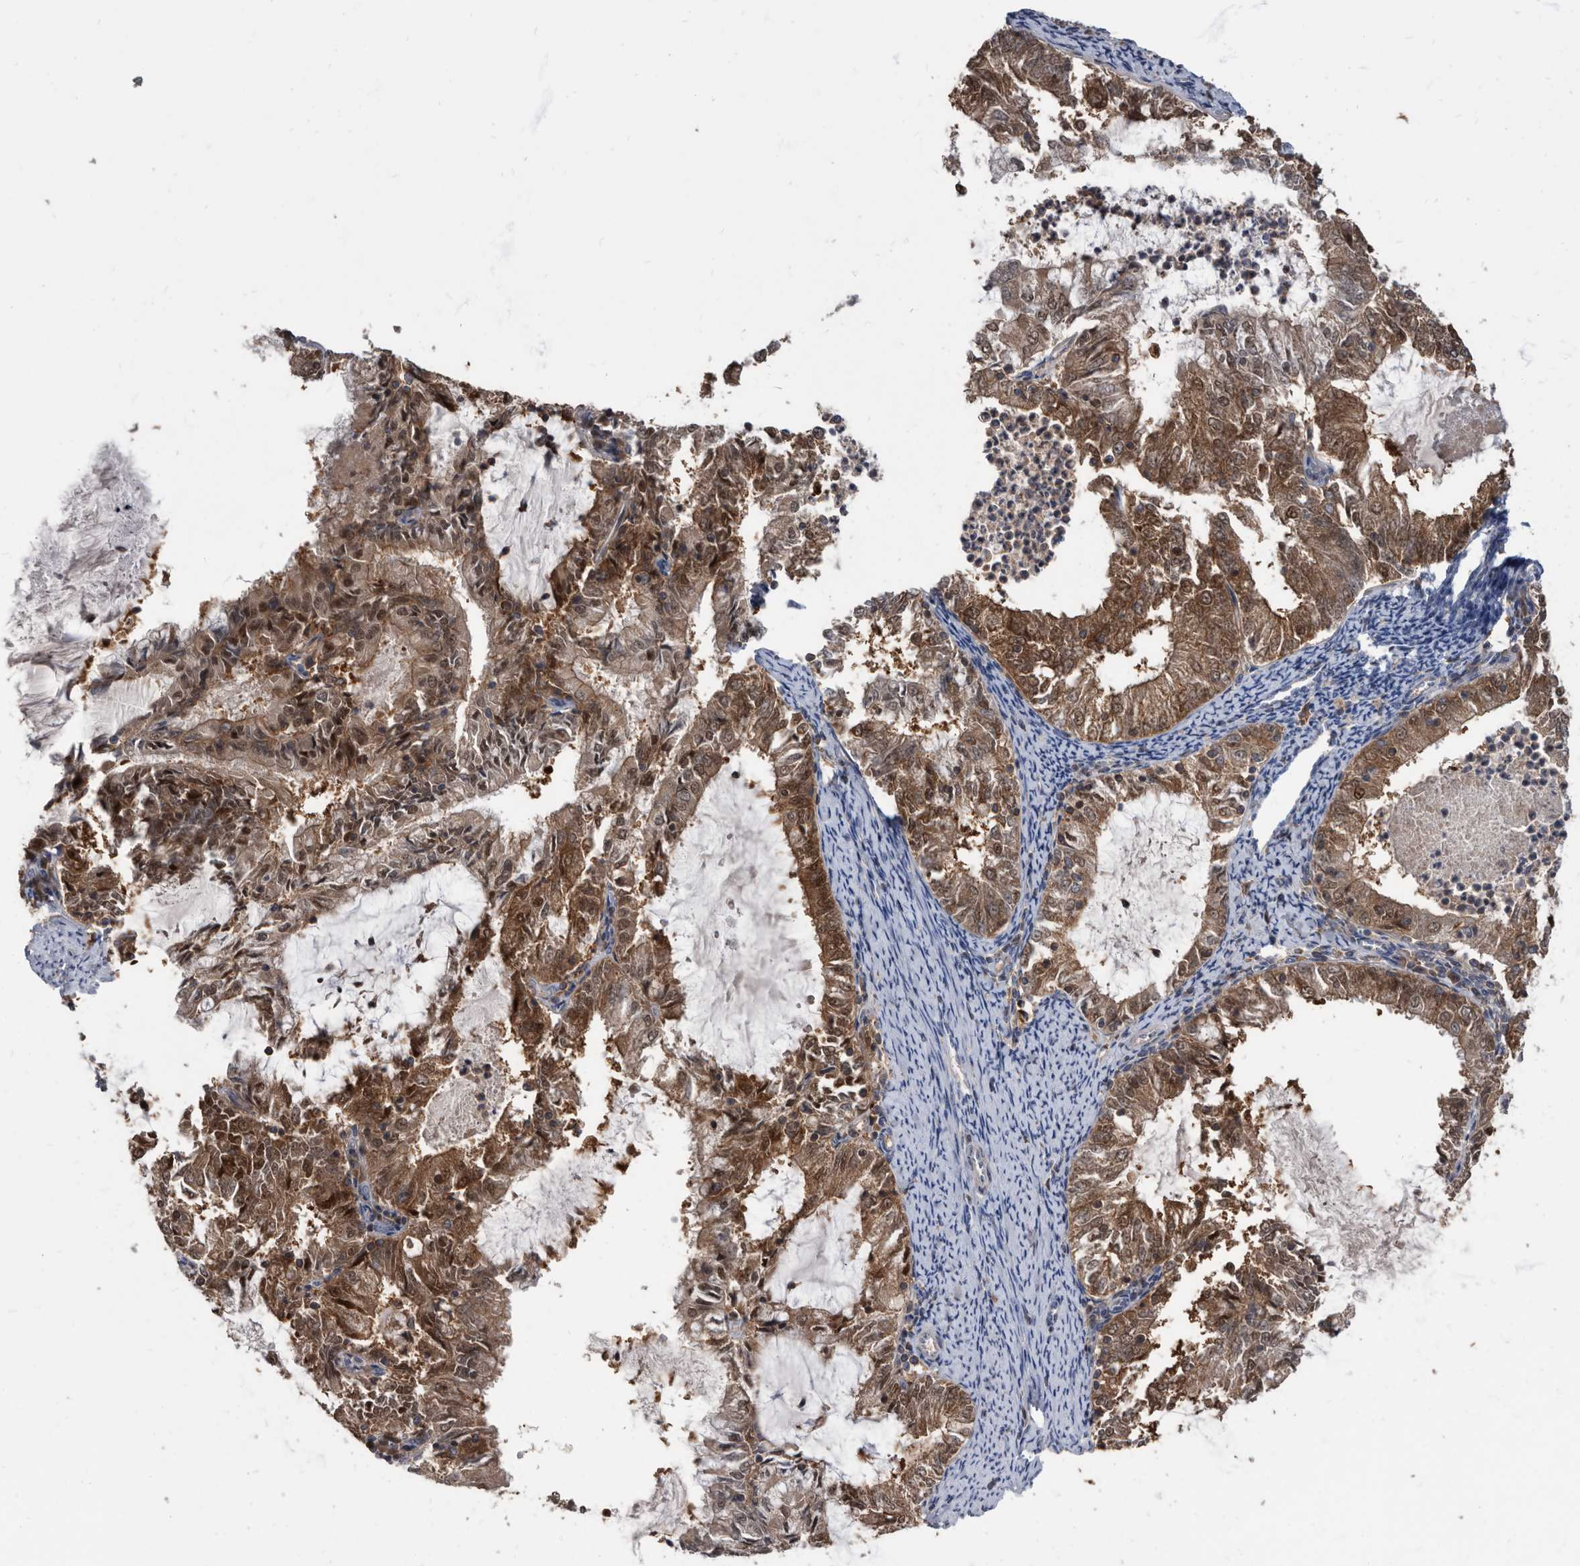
{"staining": {"intensity": "strong", "quantity": "25%-75%", "location": "cytoplasmic/membranous,nuclear"}, "tissue": "endometrial cancer", "cell_type": "Tumor cells", "image_type": "cancer", "snomed": [{"axis": "morphology", "description": "Adenocarcinoma, NOS"}, {"axis": "topography", "description": "Endometrium"}], "caption": "Brown immunohistochemical staining in endometrial adenocarcinoma exhibits strong cytoplasmic/membranous and nuclear staining in about 25%-75% of tumor cells. (brown staining indicates protein expression, while blue staining denotes nuclei).", "gene": "APEH", "patient": {"sex": "female", "age": 57}}